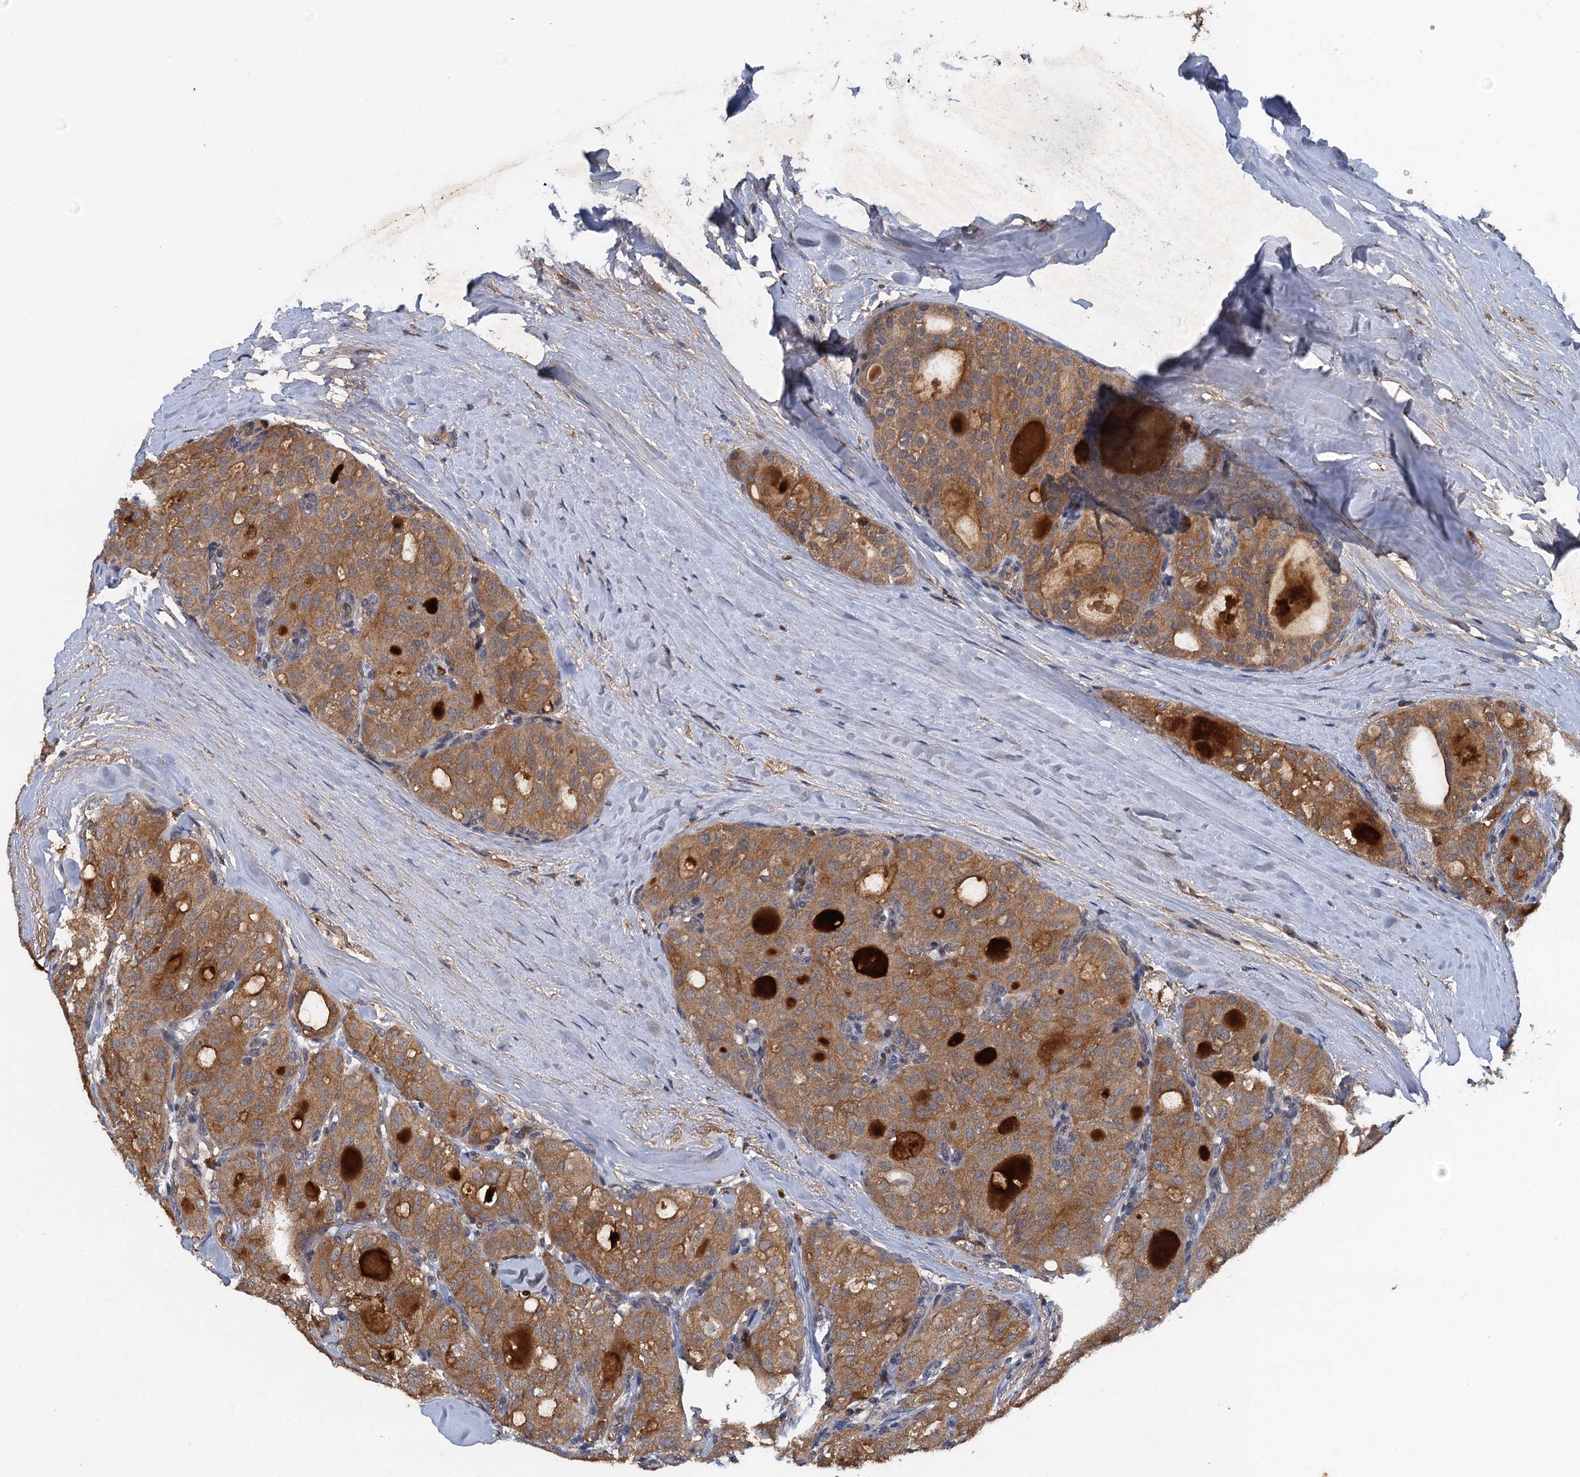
{"staining": {"intensity": "moderate", "quantity": ">75%", "location": "cytoplasmic/membranous"}, "tissue": "thyroid cancer", "cell_type": "Tumor cells", "image_type": "cancer", "snomed": [{"axis": "morphology", "description": "Follicular adenoma carcinoma, NOS"}, {"axis": "topography", "description": "Thyroid gland"}], "caption": "Approximately >75% of tumor cells in thyroid follicular adenoma carcinoma reveal moderate cytoplasmic/membranous protein staining as visualized by brown immunohistochemical staining.", "gene": "HAPLN3", "patient": {"sex": "male", "age": 75}}